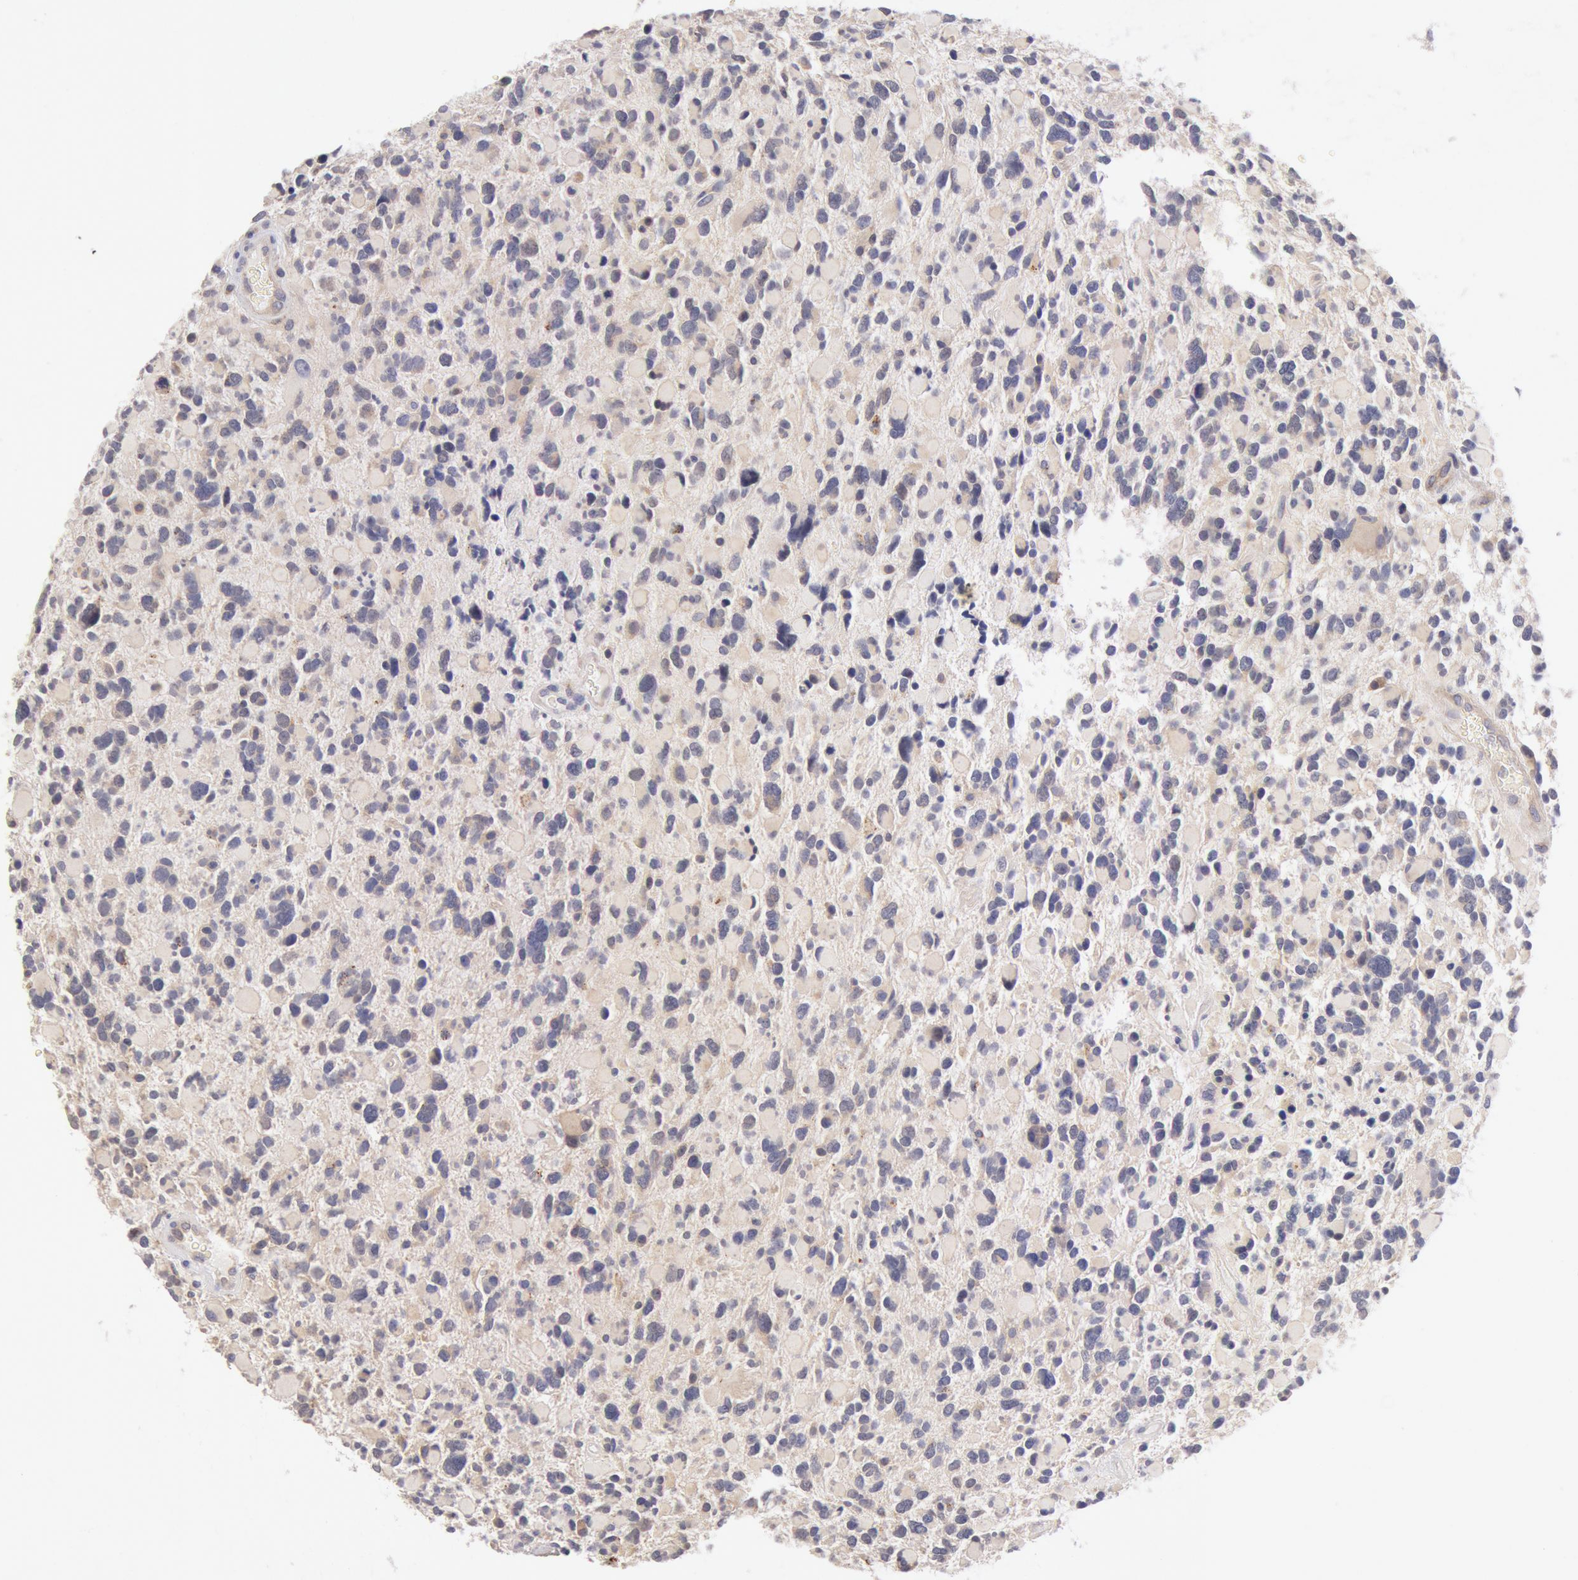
{"staining": {"intensity": "weak", "quantity": "<25%", "location": "cytoplasmic/membranous"}, "tissue": "glioma", "cell_type": "Tumor cells", "image_type": "cancer", "snomed": [{"axis": "morphology", "description": "Glioma, malignant, High grade"}, {"axis": "topography", "description": "Brain"}], "caption": "Immunohistochemical staining of human malignant glioma (high-grade) shows no significant staining in tumor cells.", "gene": "TMED8", "patient": {"sex": "female", "age": 37}}